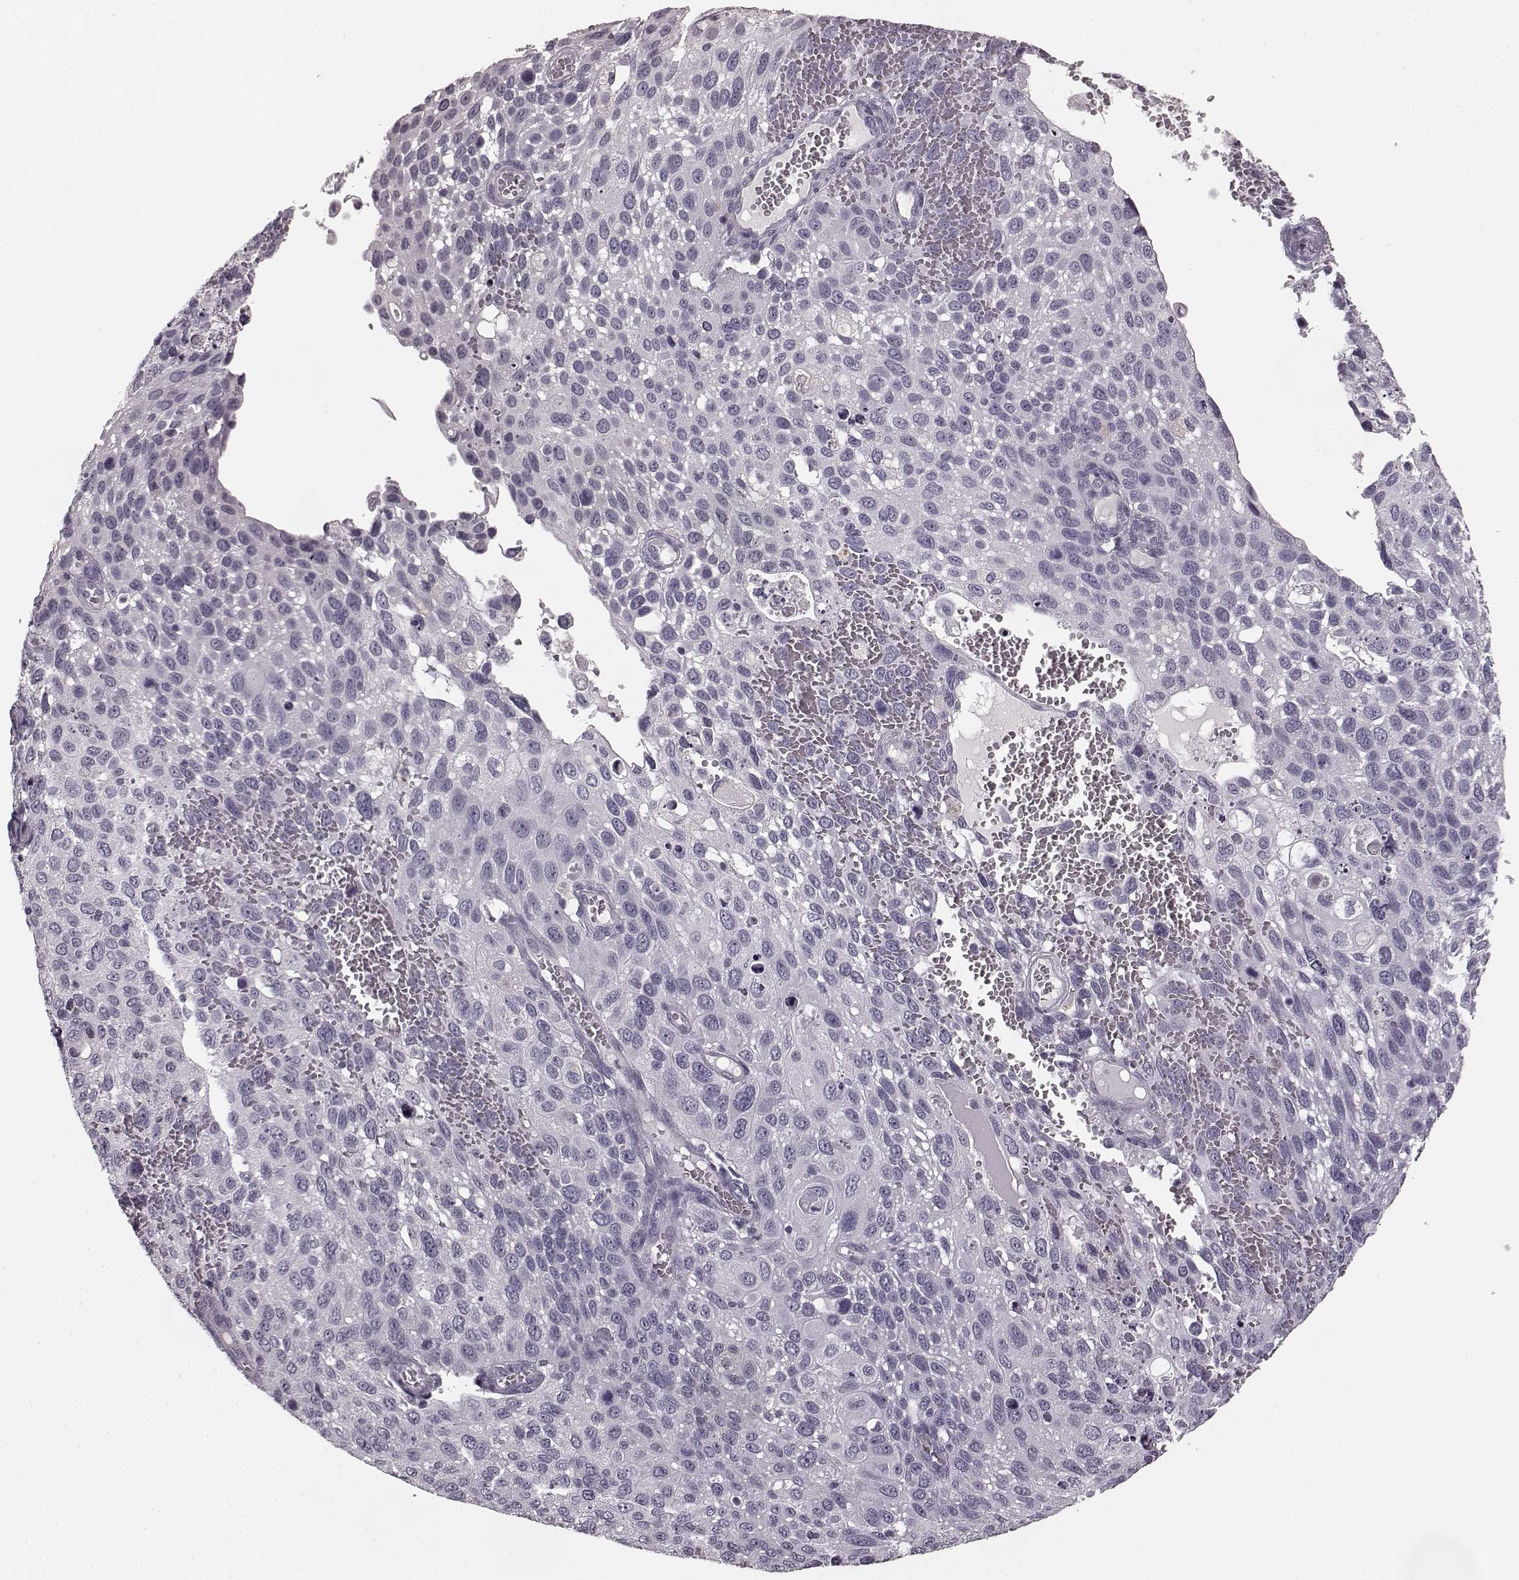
{"staining": {"intensity": "negative", "quantity": "none", "location": "none"}, "tissue": "cervical cancer", "cell_type": "Tumor cells", "image_type": "cancer", "snomed": [{"axis": "morphology", "description": "Squamous cell carcinoma, NOS"}, {"axis": "topography", "description": "Cervix"}], "caption": "A high-resolution micrograph shows immunohistochemistry staining of squamous cell carcinoma (cervical), which displays no significant positivity in tumor cells.", "gene": "RIT2", "patient": {"sex": "female", "age": 70}}